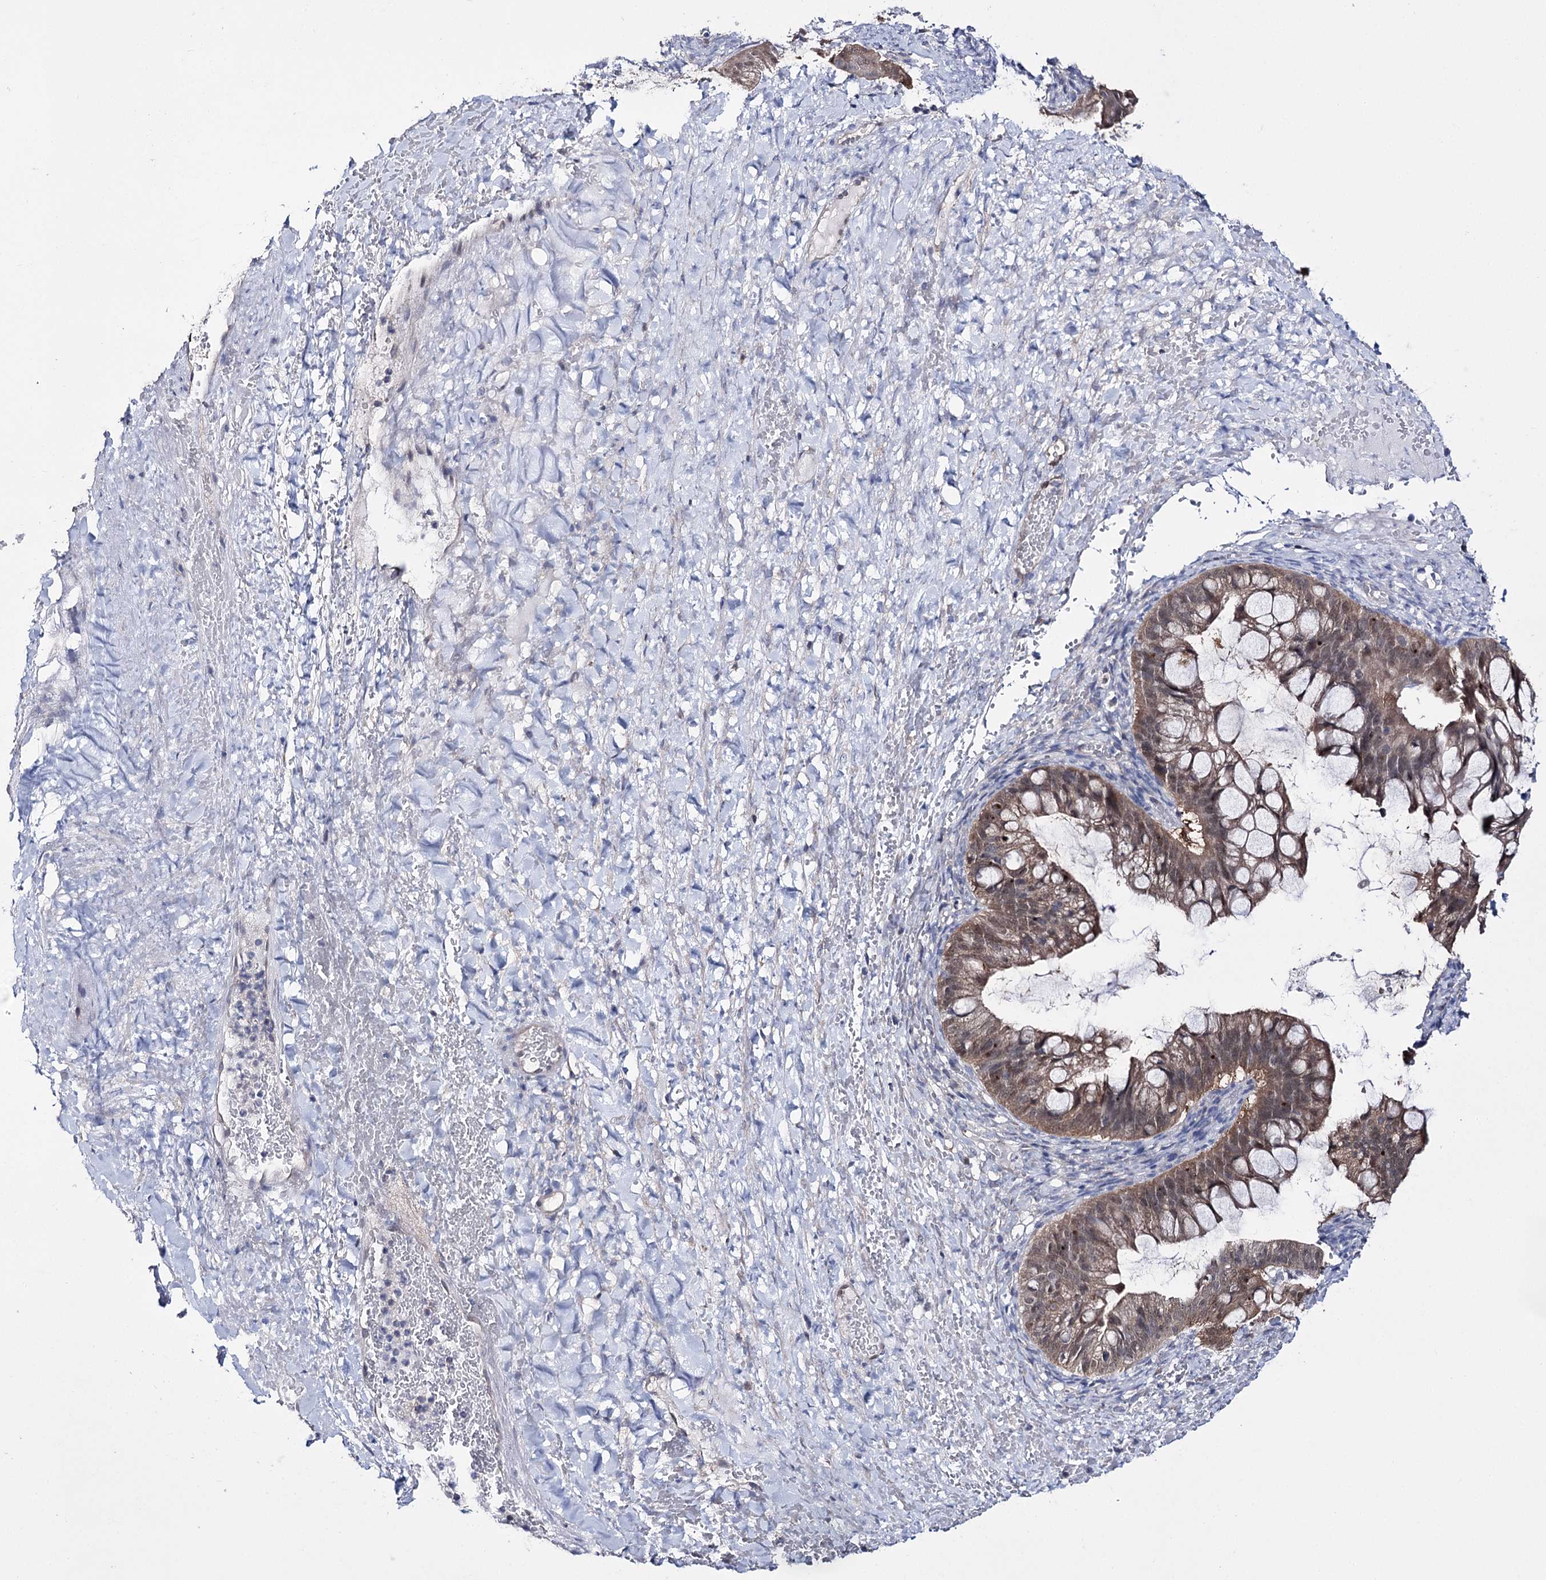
{"staining": {"intensity": "moderate", "quantity": ">75%", "location": "cytoplasmic/membranous,nuclear"}, "tissue": "ovarian cancer", "cell_type": "Tumor cells", "image_type": "cancer", "snomed": [{"axis": "morphology", "description": "Cystadenocarcinoma, mucinous, NOS"}, {"axis": "topography", "description": "Ovary"}], "caption": "Immunohistochemistry (DAB) staining of human mucinous cystadenocarcinoma (ovarian) displays moderate cytoplasmic/membranous and nuclear protein expression in about >75% of tumor cells.", "gene": "PTER", "patient": {"sex": "female", "age": 73}}